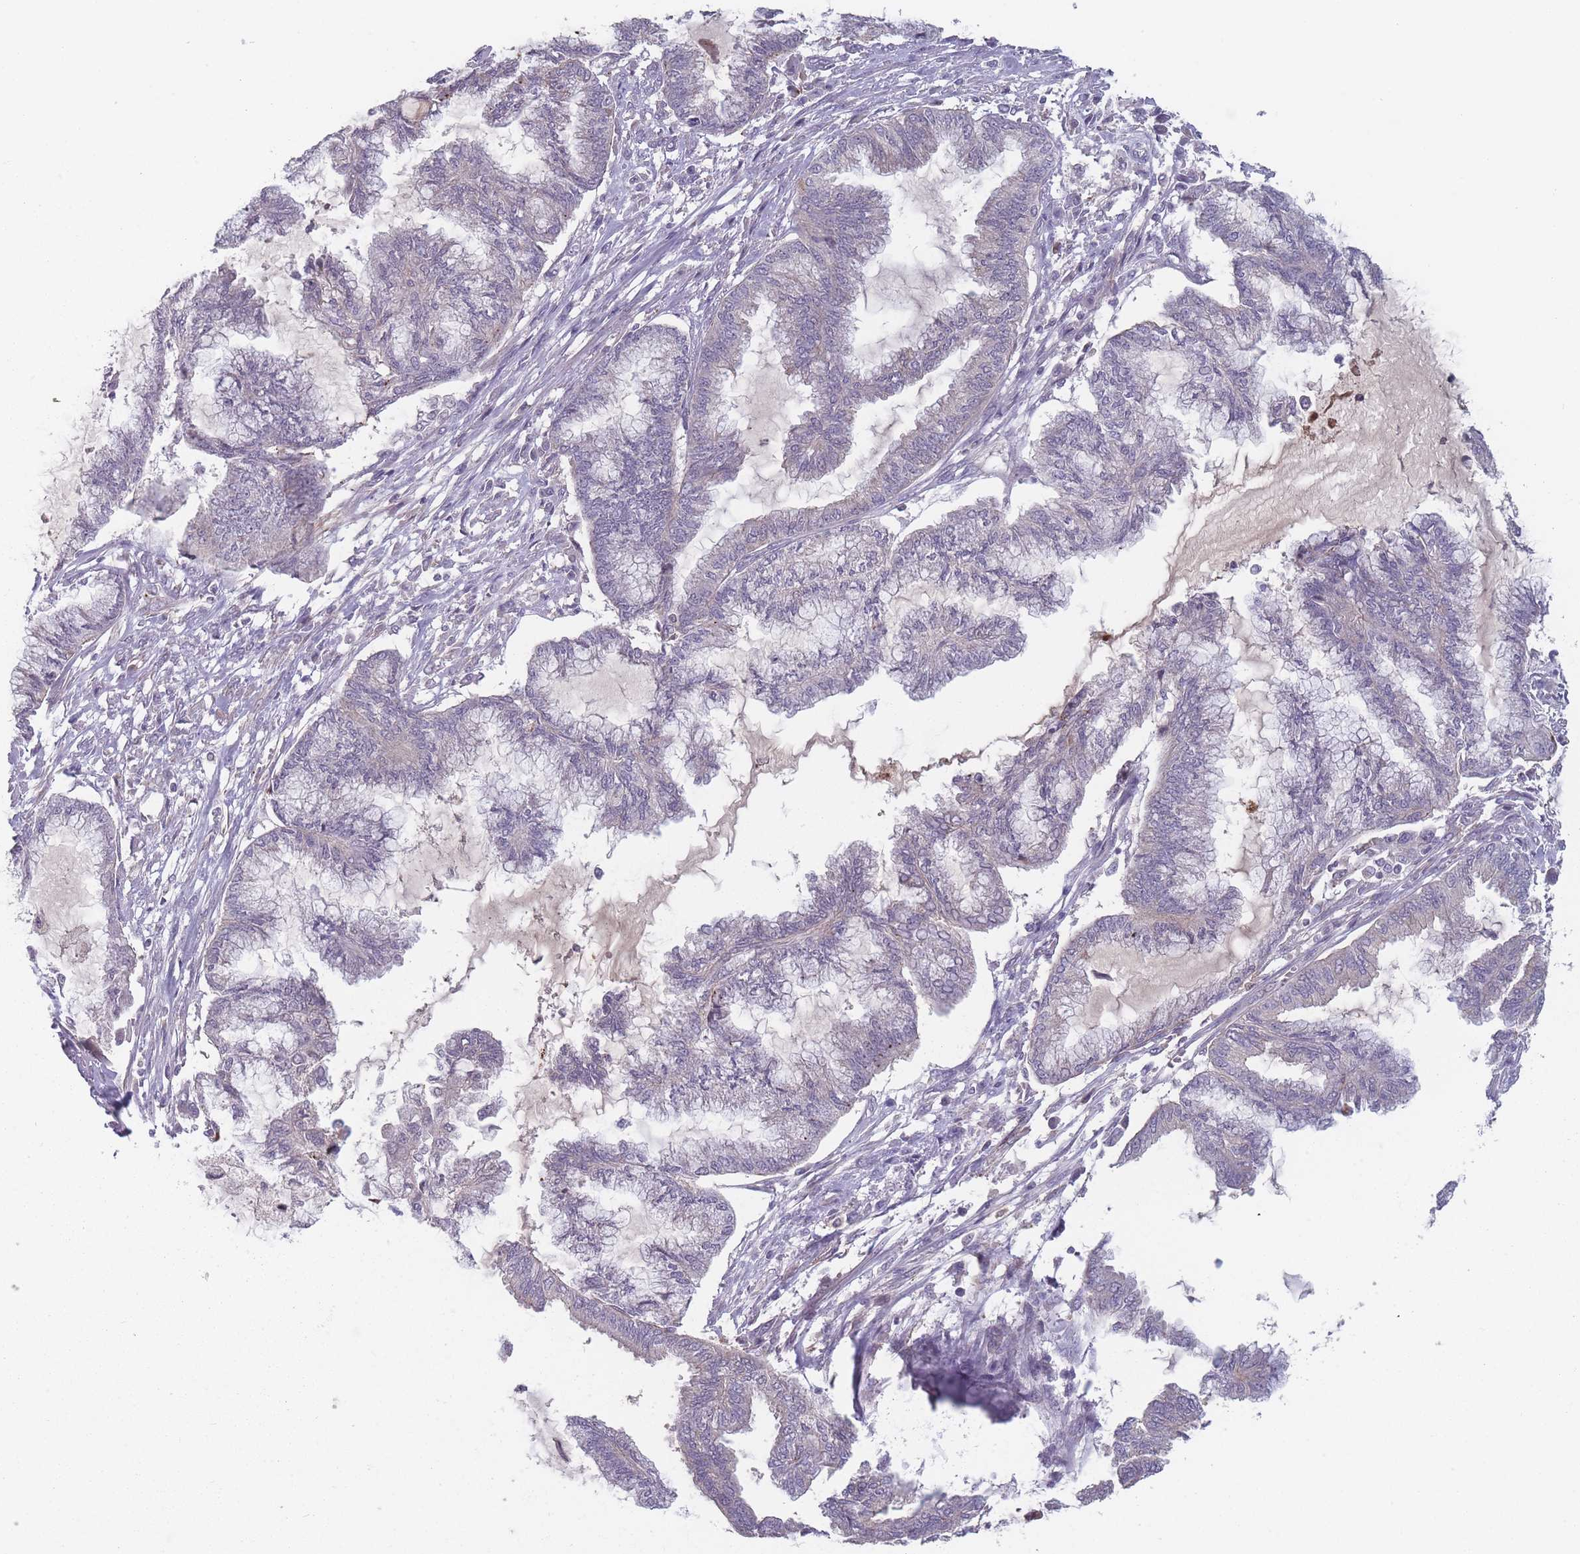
{"staining": {"intensity": "negative", "quantity": "none", "location": "none"}, "tissue": "endometrial cancer", "cell_type": "Tumor cells", "image_type": "cancer", "snomed": [{"axis": "morphology", "description": "Adenocarcinoma, NOS"}, {"axis": "topography", "description": "Endometrium"}], "caption": "Tumor cells are negative for protein expression in human endometrial adenocarcinoma.", "gene": "TMEM232", "patient": {"sex": "female", "age": 86}}